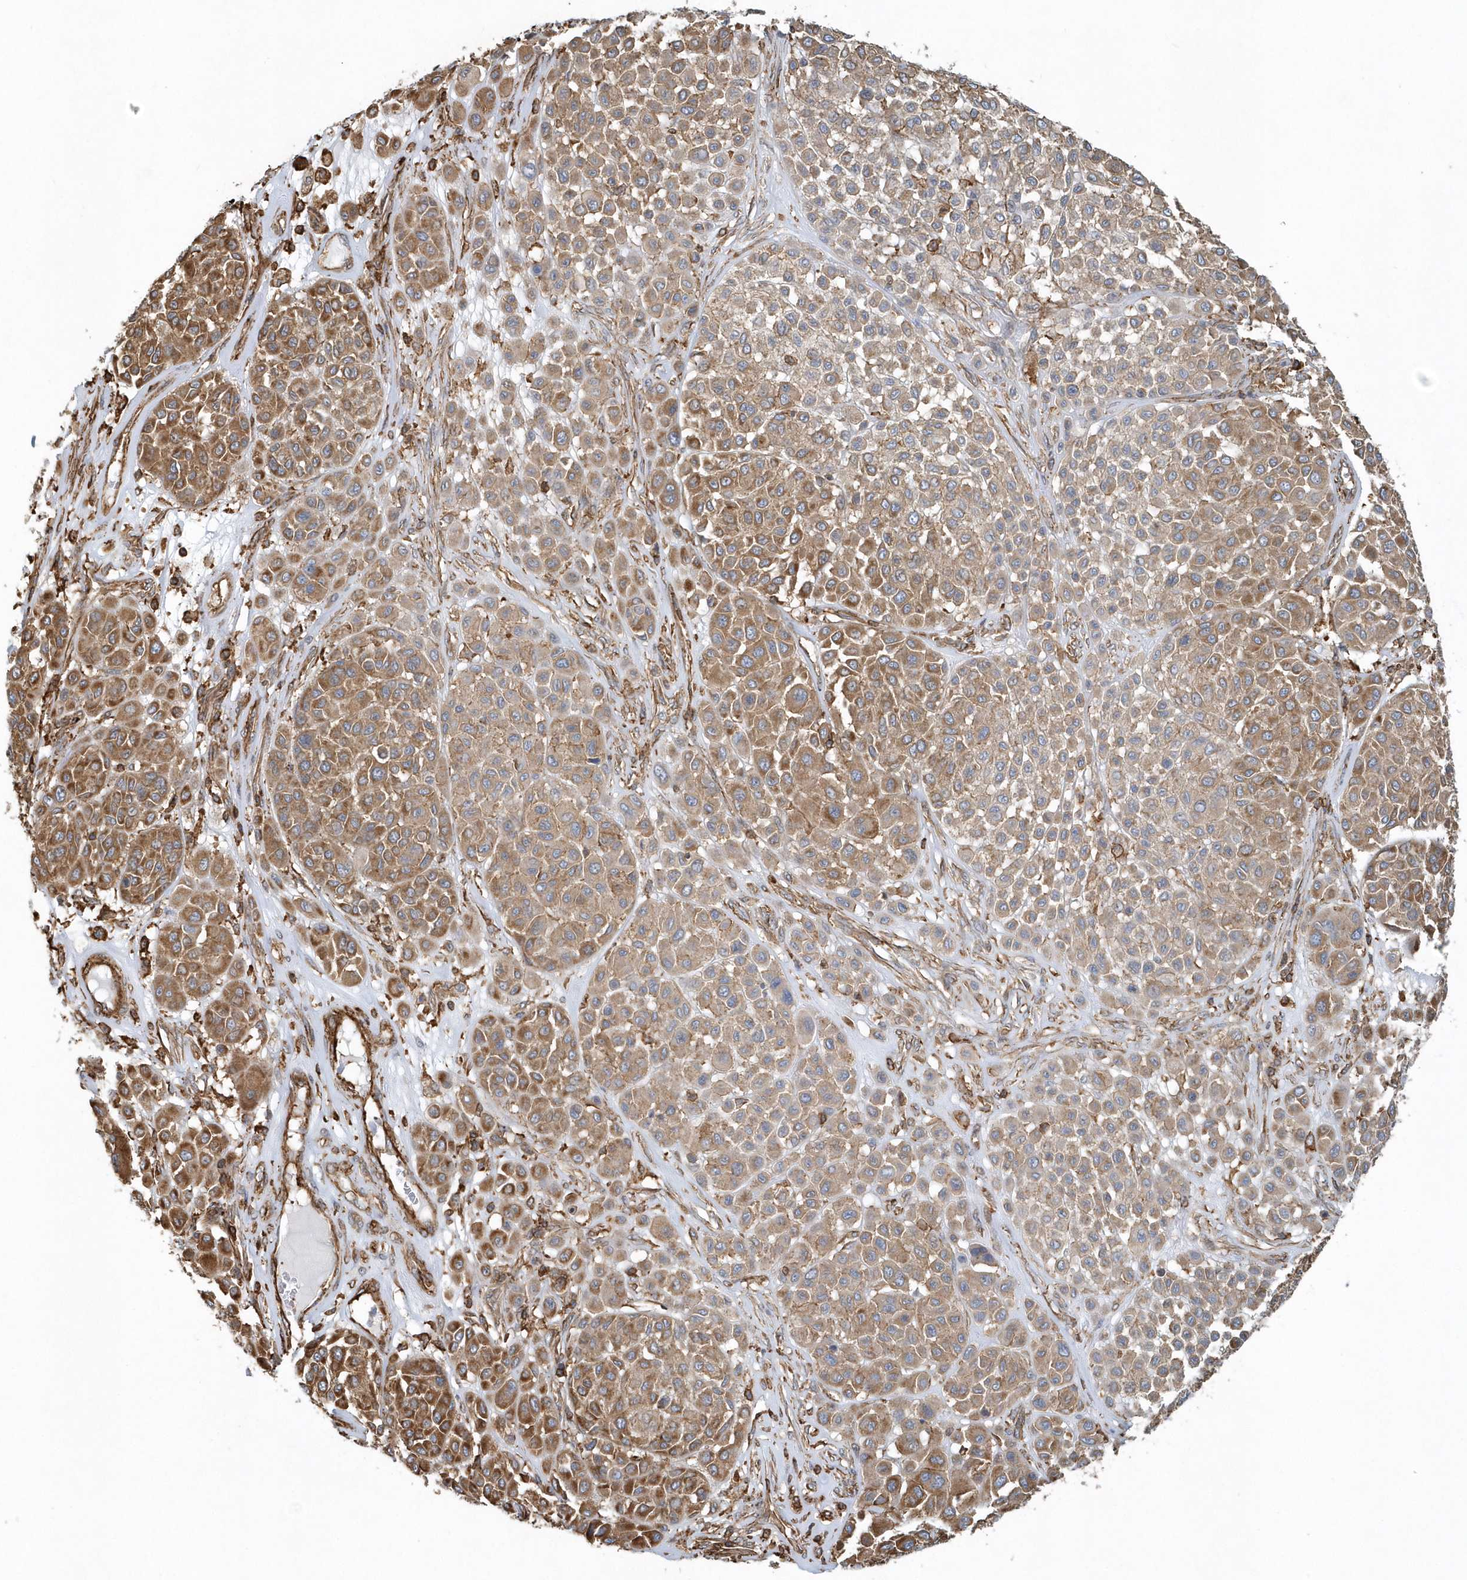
{"staining": {"intensity": "moderate", "quantity": ">75%", "location": "cytoplasmic/membranous"}, "tissue": "melanoma", "cell_type": "Tumor cells", "image_type": "cancer", "snomed": [{"axis": "morphology", "description": "Malignant melanoma, Metastatic site"}, {"axis": "topography", "description": "Soft tissue"}], "caption": "Melanoma stained with DAB immunohistochemistry (IHC) demonstrates medium levels of moderate cytoplasmic/membranous expression in approximately >75% of tumor cells. The staining is performed using DAB (3,3'-diaminobenzidine) brown chromogen to label protein expression. The nuclei are counter-stained blue using hematoxylin.", "gene": "MMUT", "patient": {"sex": "male", "age": 41}}